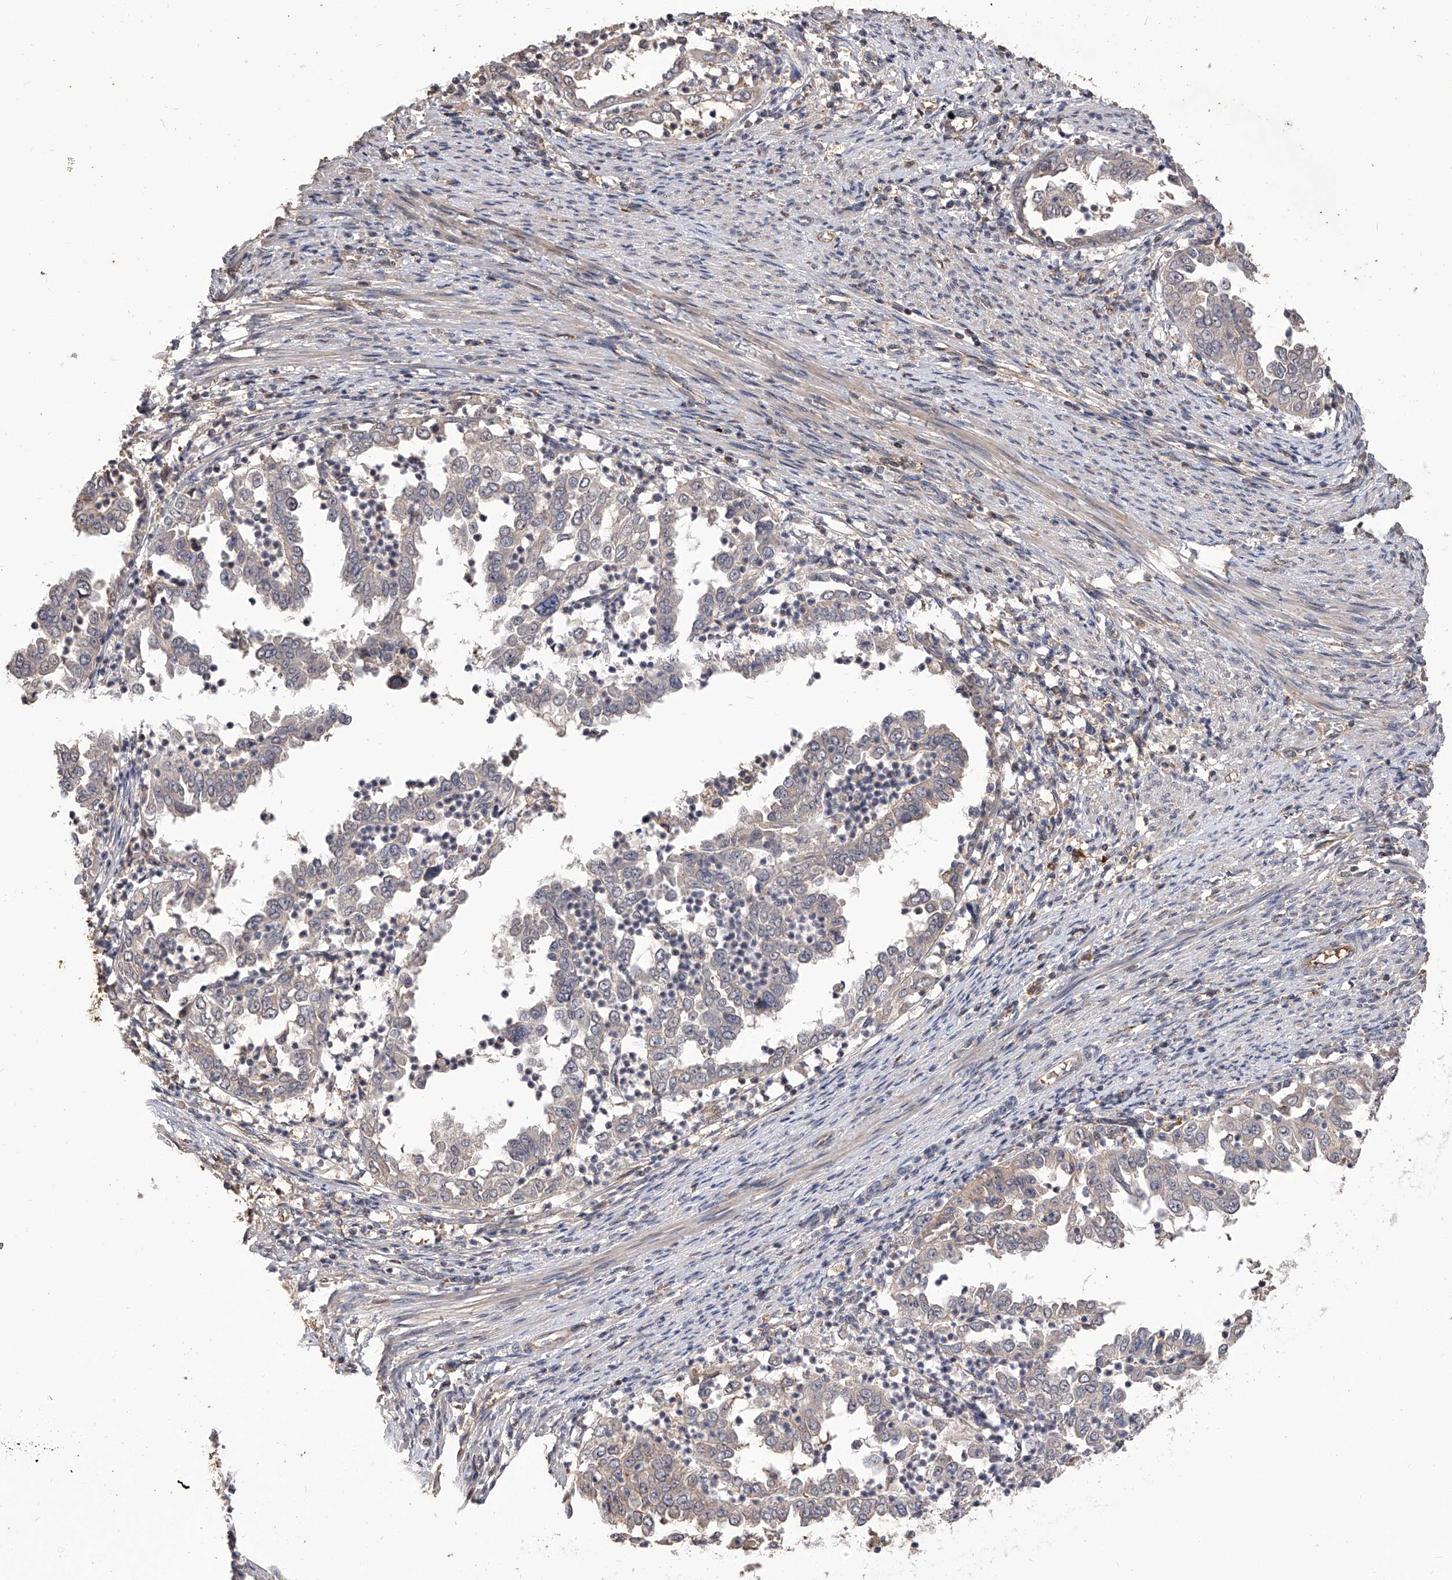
{"staining": {"intensity": "negative", "quantity": "none", "location": "none"}, "tissue": "endometrial cancer", "cell_type": "Tumor cells", "image_type": "cancer", "snomed": [{"axis": "morphology", "description": "Adenocarcinoma, NOS"}, {"axis": "topography", "description": "Endometrium"}], "caption": "Immunohistochemical staining of adenocarcinoma (endometrial) shows no significant positivity in tumor cells.", "gene": "CFAP410", "patient": {"sex": "female", "age": 85}}